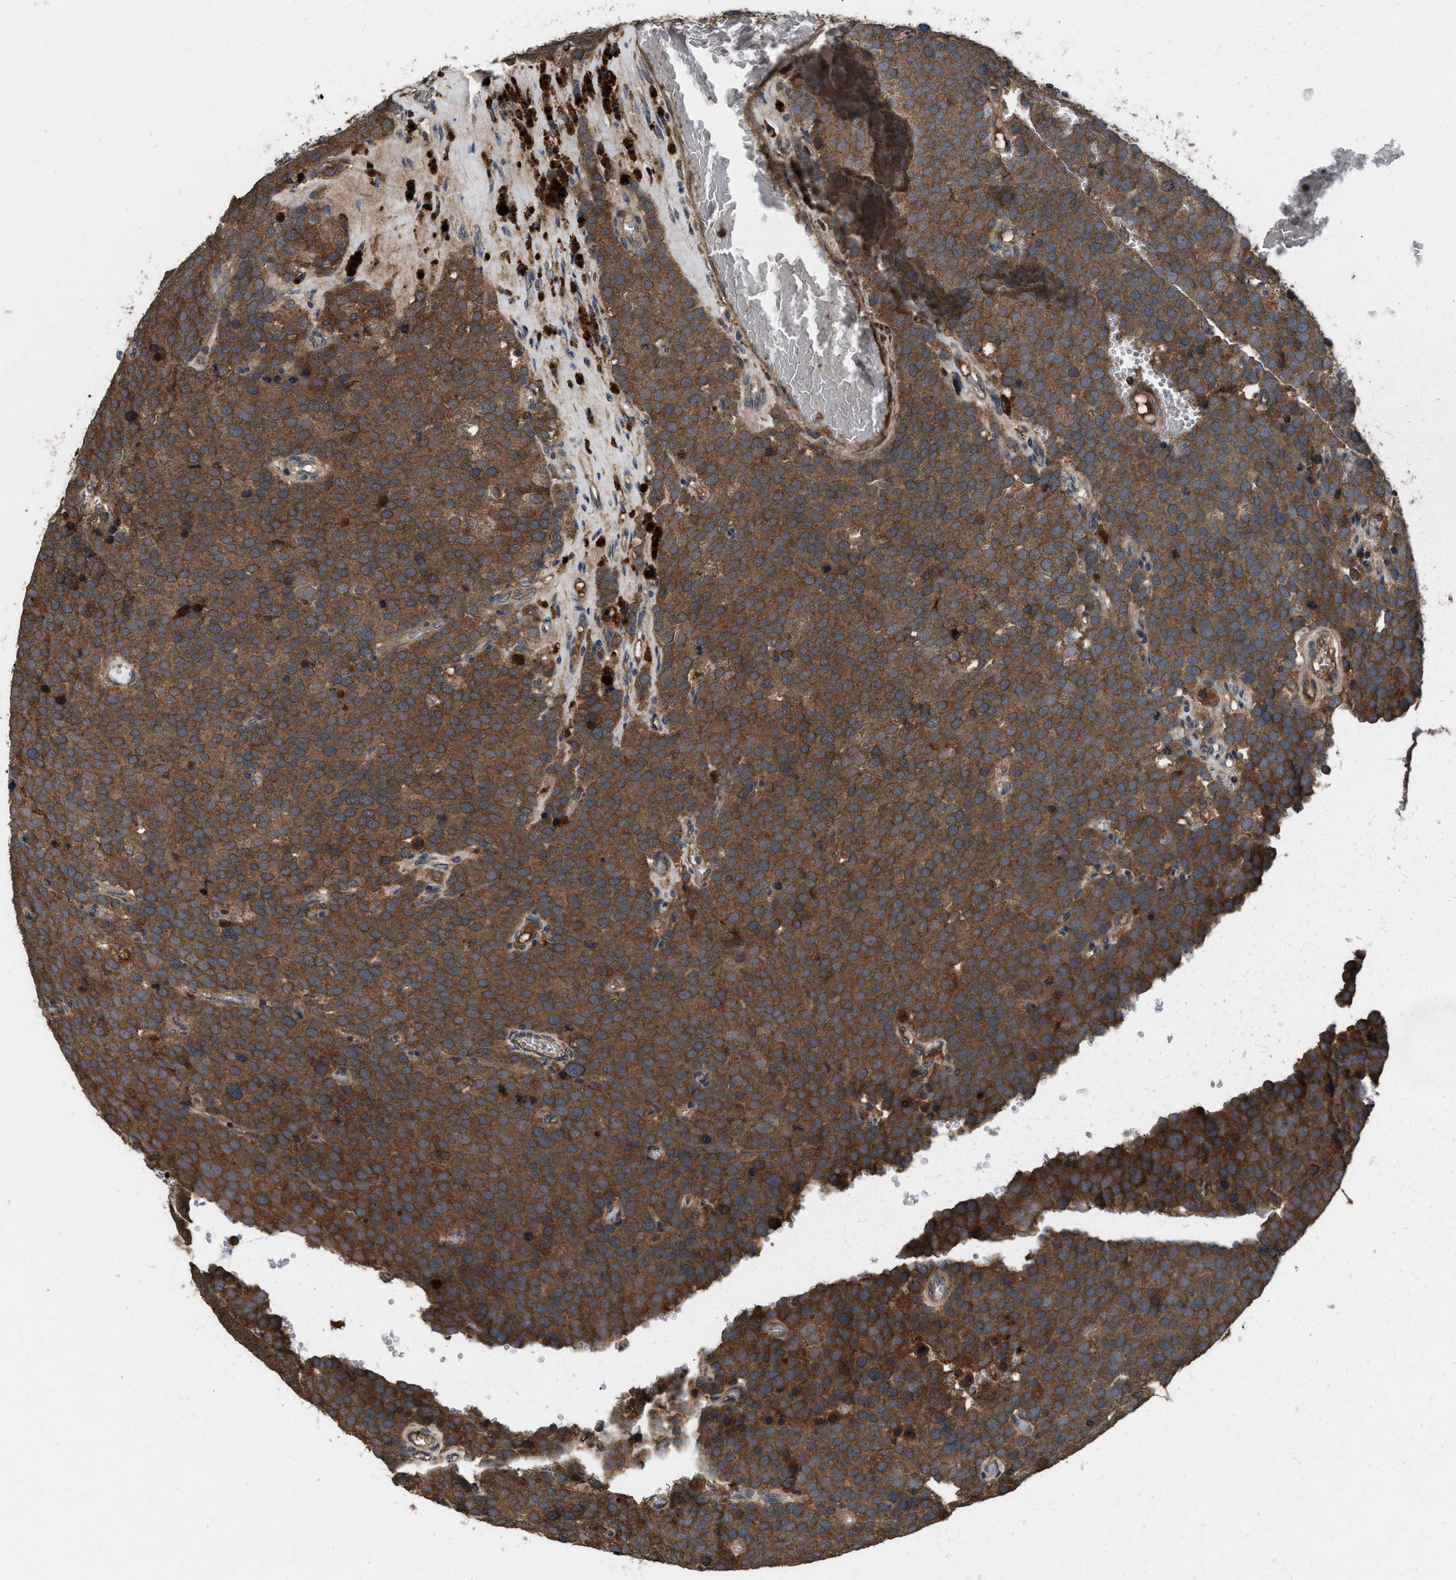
{"staining": {"intensity": "moderate", "quantity": ">75%", "location": "cytoplasmic/membranous"}, "tissue": "testis cancer", "cell_type": "Tumor cells", "image_type": "cancer", "snomed": [{"axis": "morphology", "description": "Normal tissue, NOS"}, {"axis": "morphology", "description": "Seminoma, NOS"}, {"axis": "topography", "description": "Testis"}], "caption": "The image demonstrates staining of testis seminoma, revealing moderate cytoplasmic/membranous protein expression (brown color) within tumor cells. (DAB = brown stain, brightfield microscopy at high magnification).", "gene": "LRRC3", "patient": {"sex": "male", "age": 71}}